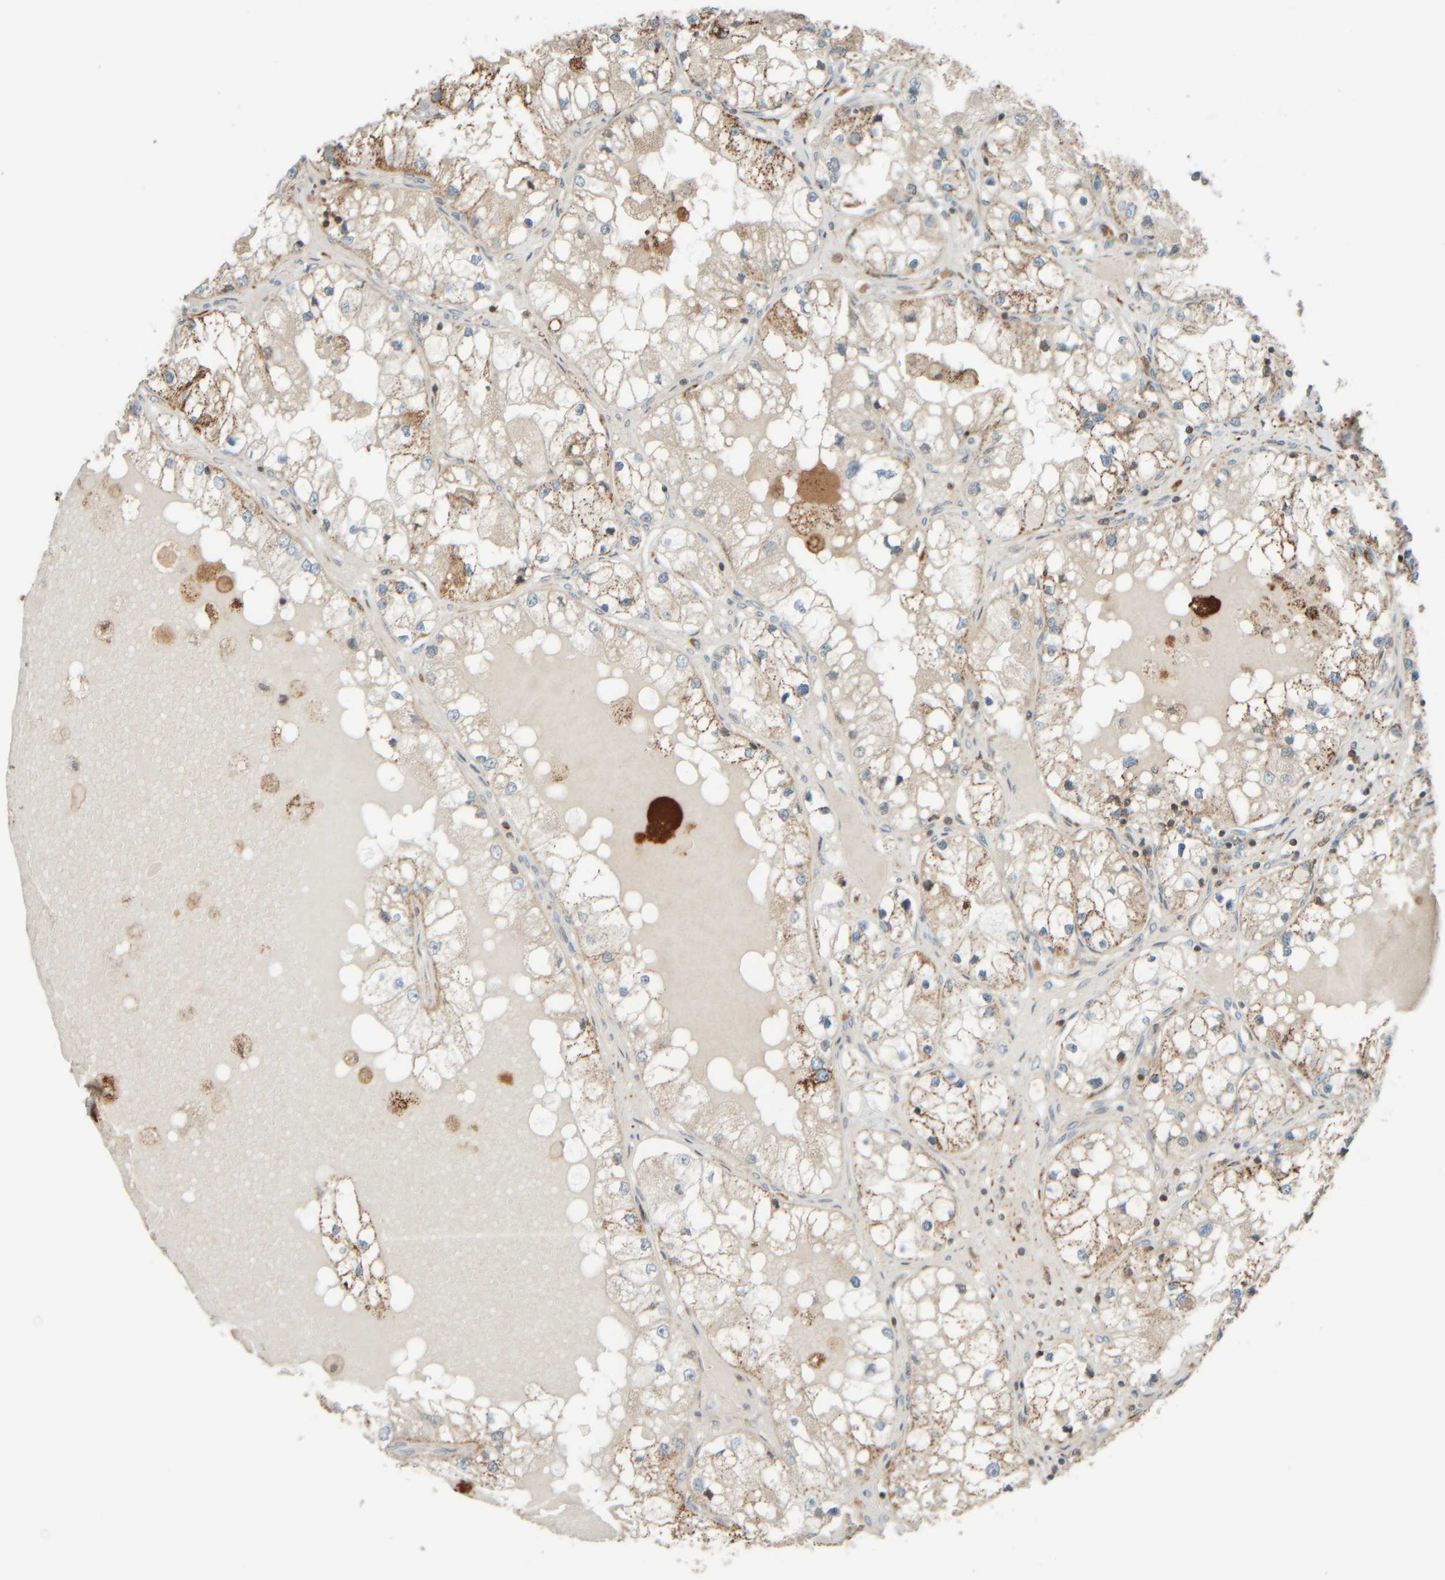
{"staining": {"intensity": "moderate", "quantity": "<25%", "location": "cytoplasmic/membranous"}, "tissue": "renal cancer", "cell_type": "Tumor cells", "image_type": "cancer", "snomed": [{"axis": "morphology", "description": "Adenocarcinoma, NOS"}, {"axis": "topography", "description": "Kidney"}], "caption": "Renal cancer stained with DAB (3,3'-diaminobenzidine) IHC displays low levels of moderate cytoplasmic/membranous expression in approximately <25% of tumor cells.", "gene": "SPAG5", "patient": {"sex": "male", "age": 68}}